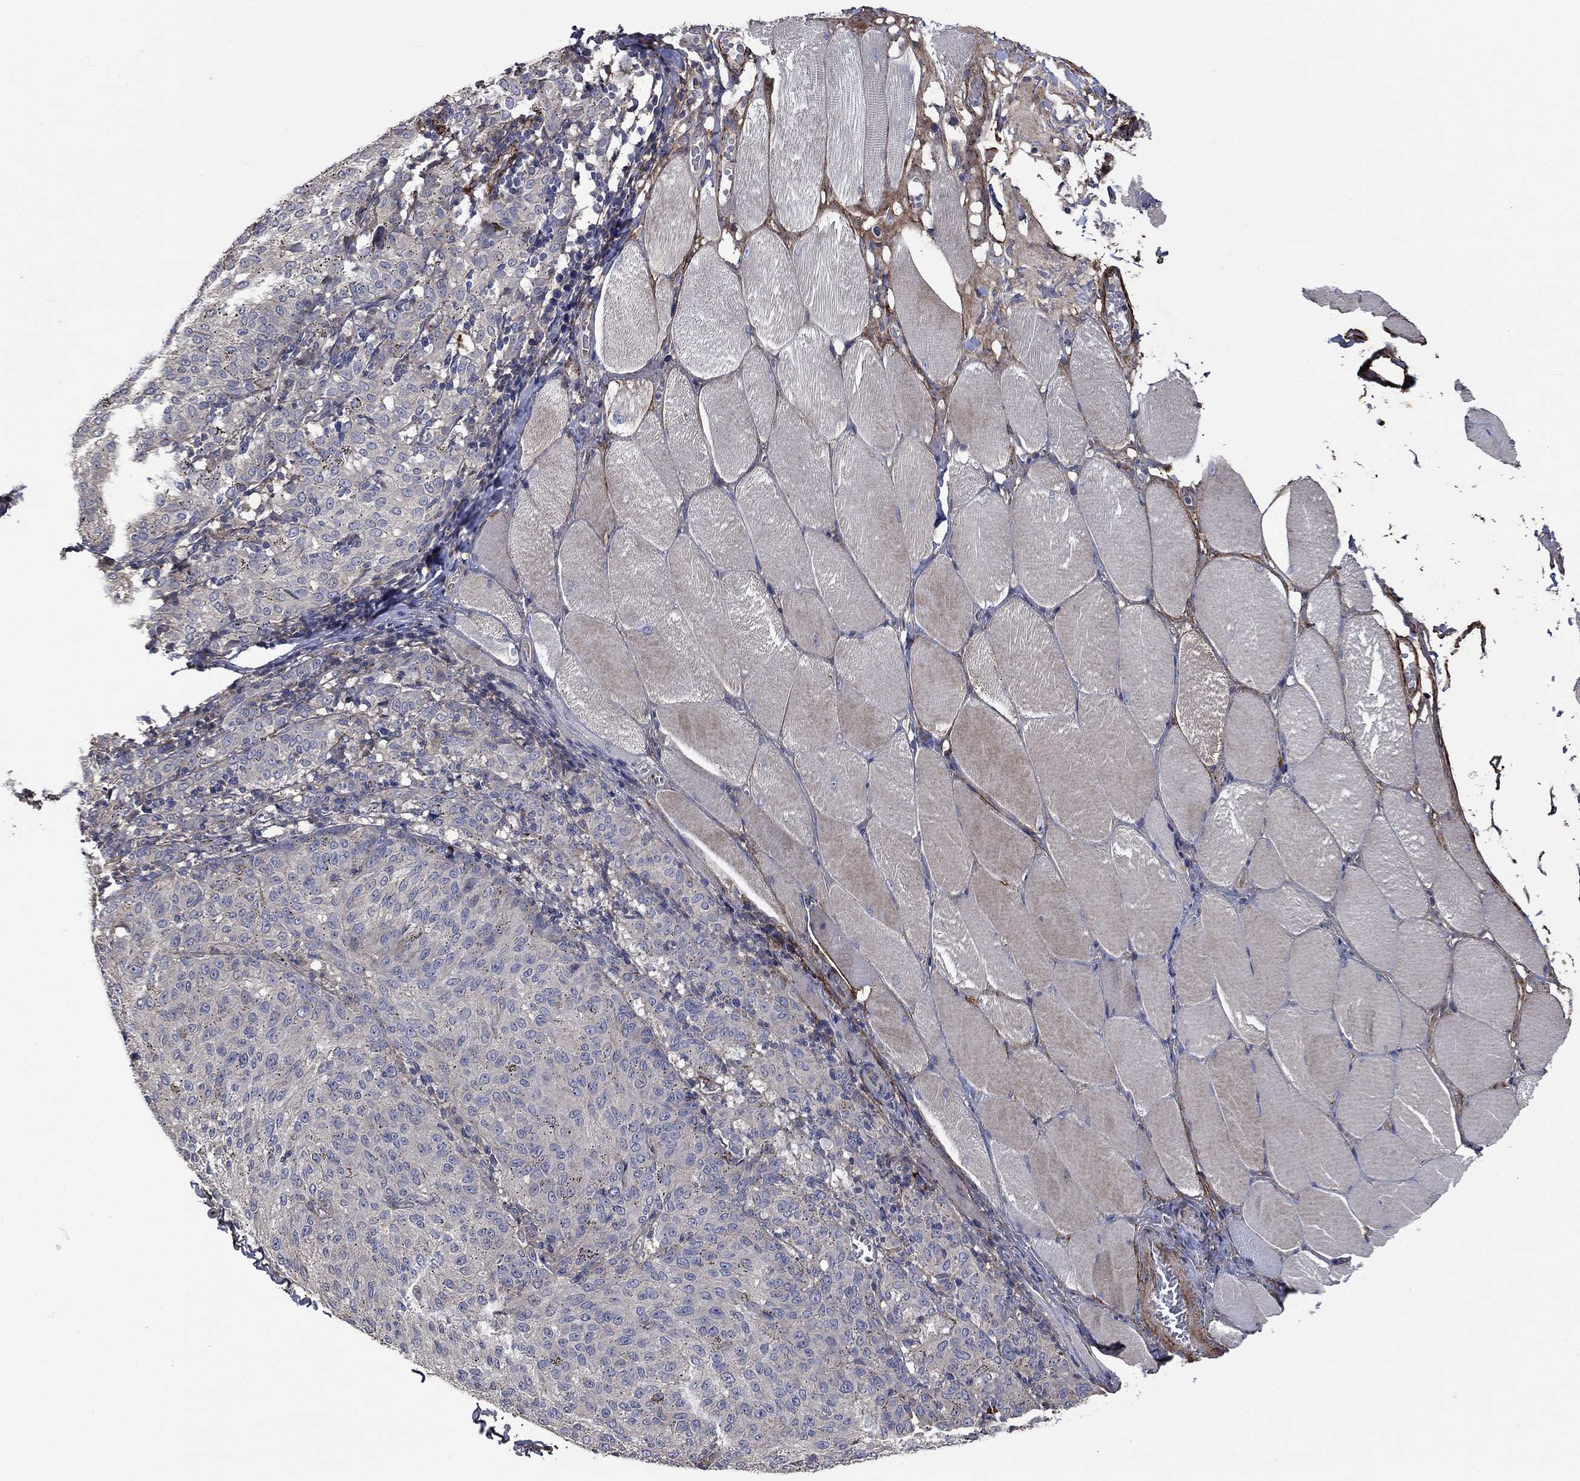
{"staining": {"intensity": "negative", "quantity": "none", "location": "none"}, "tissue": "melanoma", "cell_type": "Tumor cells", "image_type": "cancer", "snomed": [{"axis": "morphology", "description": "Malignant melanoma, NOS"}, {"axis": "topography", "description": "Skin"}], "caption": "Tumor cells show no significant protein expression in melanoma.", "gene": "VCAN", "patient": {"sex": "female", "age": 72}}